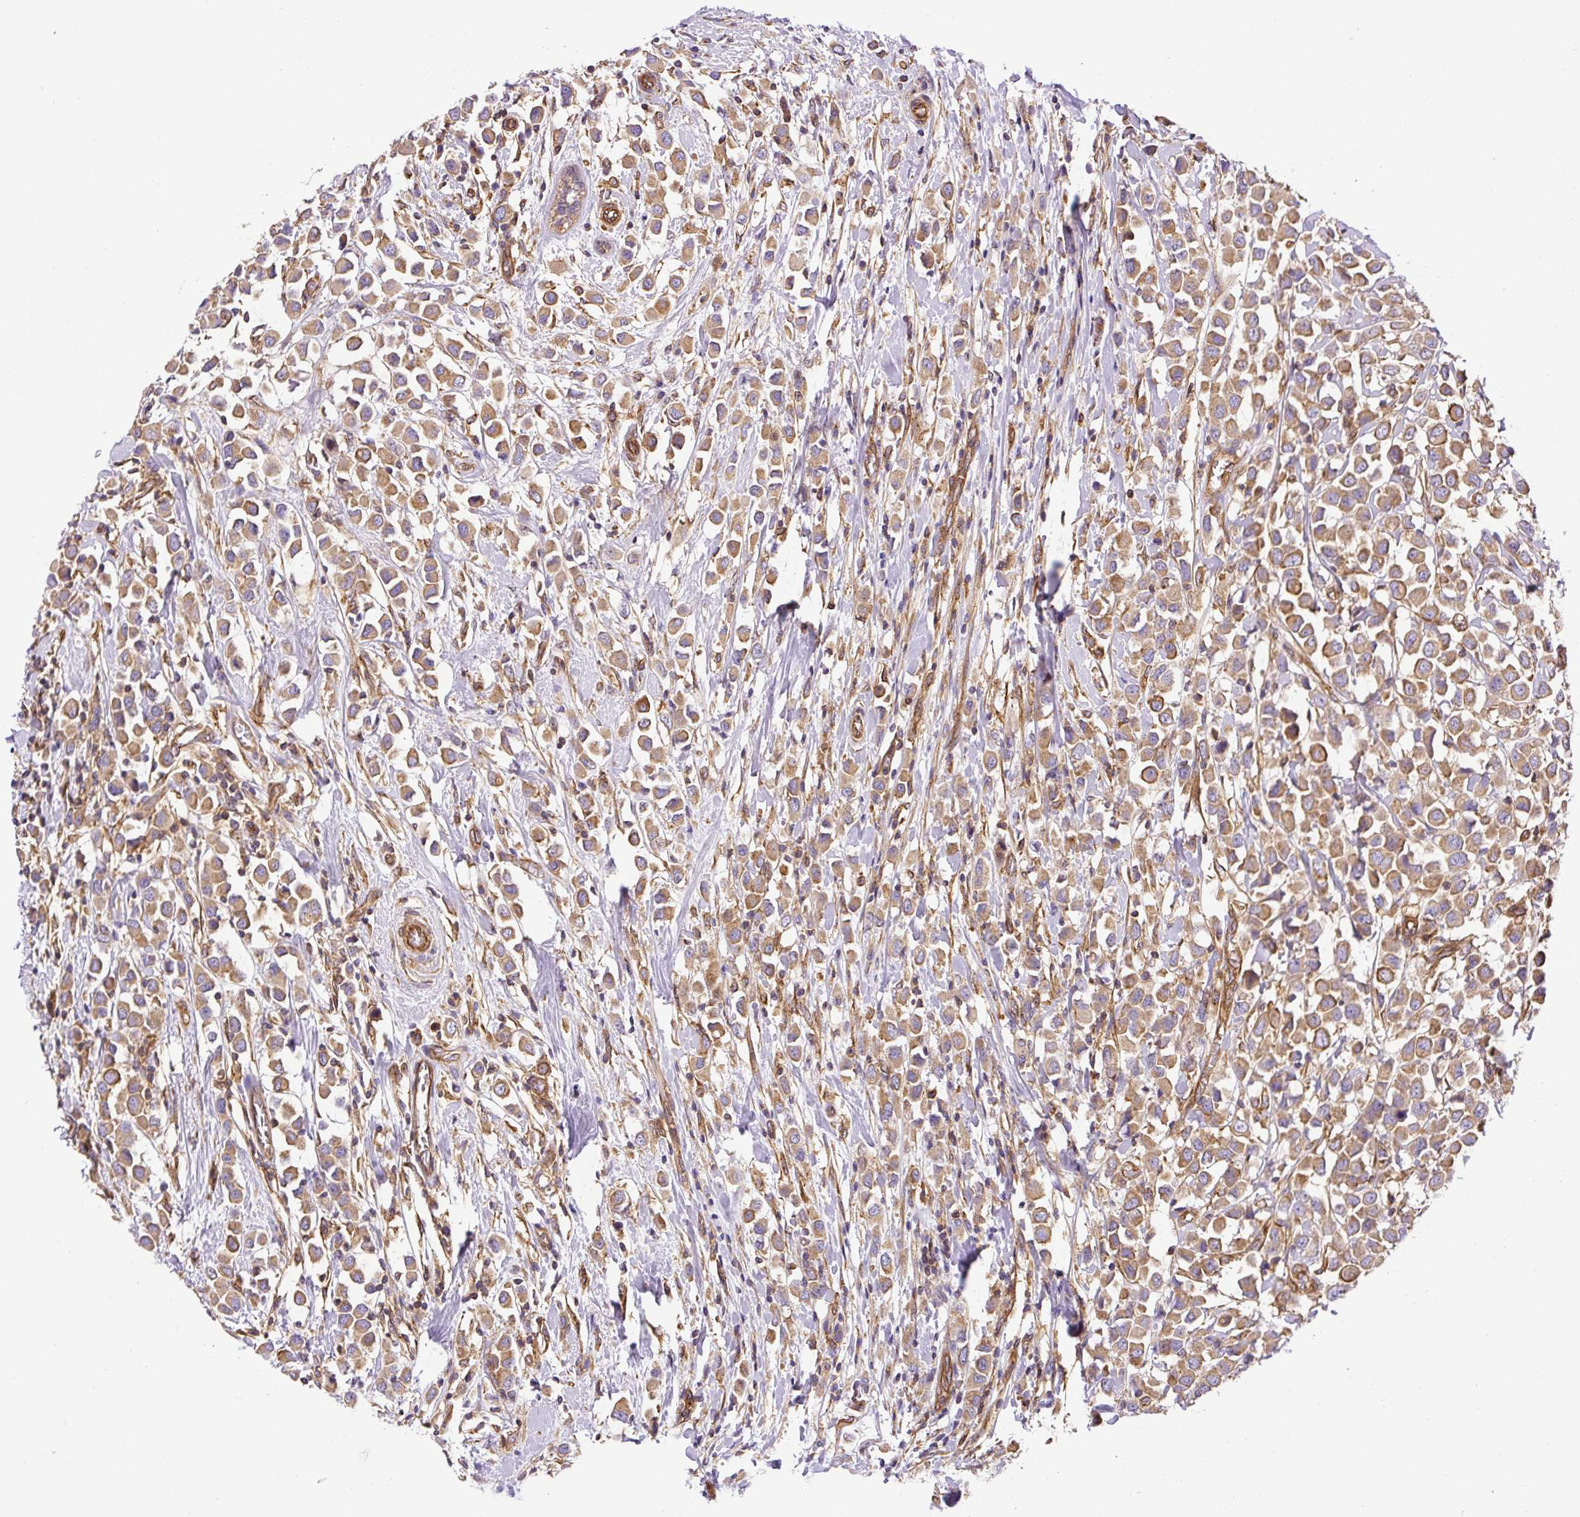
{"staining": {"intensity": "strong", "quantity": ">75%", "location": "cytoplasmic/membranous"}, "tissue": "breast cancer", "cell_type": "Tumor cells", "image_type": "cancer", "snomed": [{"axis": "morphology", "description": "Duct carcinoma"}, {"axis": "topography", "description": "Breast"}], "caption": "Tumor cells reveal high levels of strong cytoplasmic/membranous positivity in about >75% of cells in breast invasive ductal carcinoma. The protein is stained brown, and the nuclei are stained in blue (DAB IHC with brightfield microscopy, high magnification).", "gene": "DCTN1", "patient": {"sex": "female", "age": 61}}